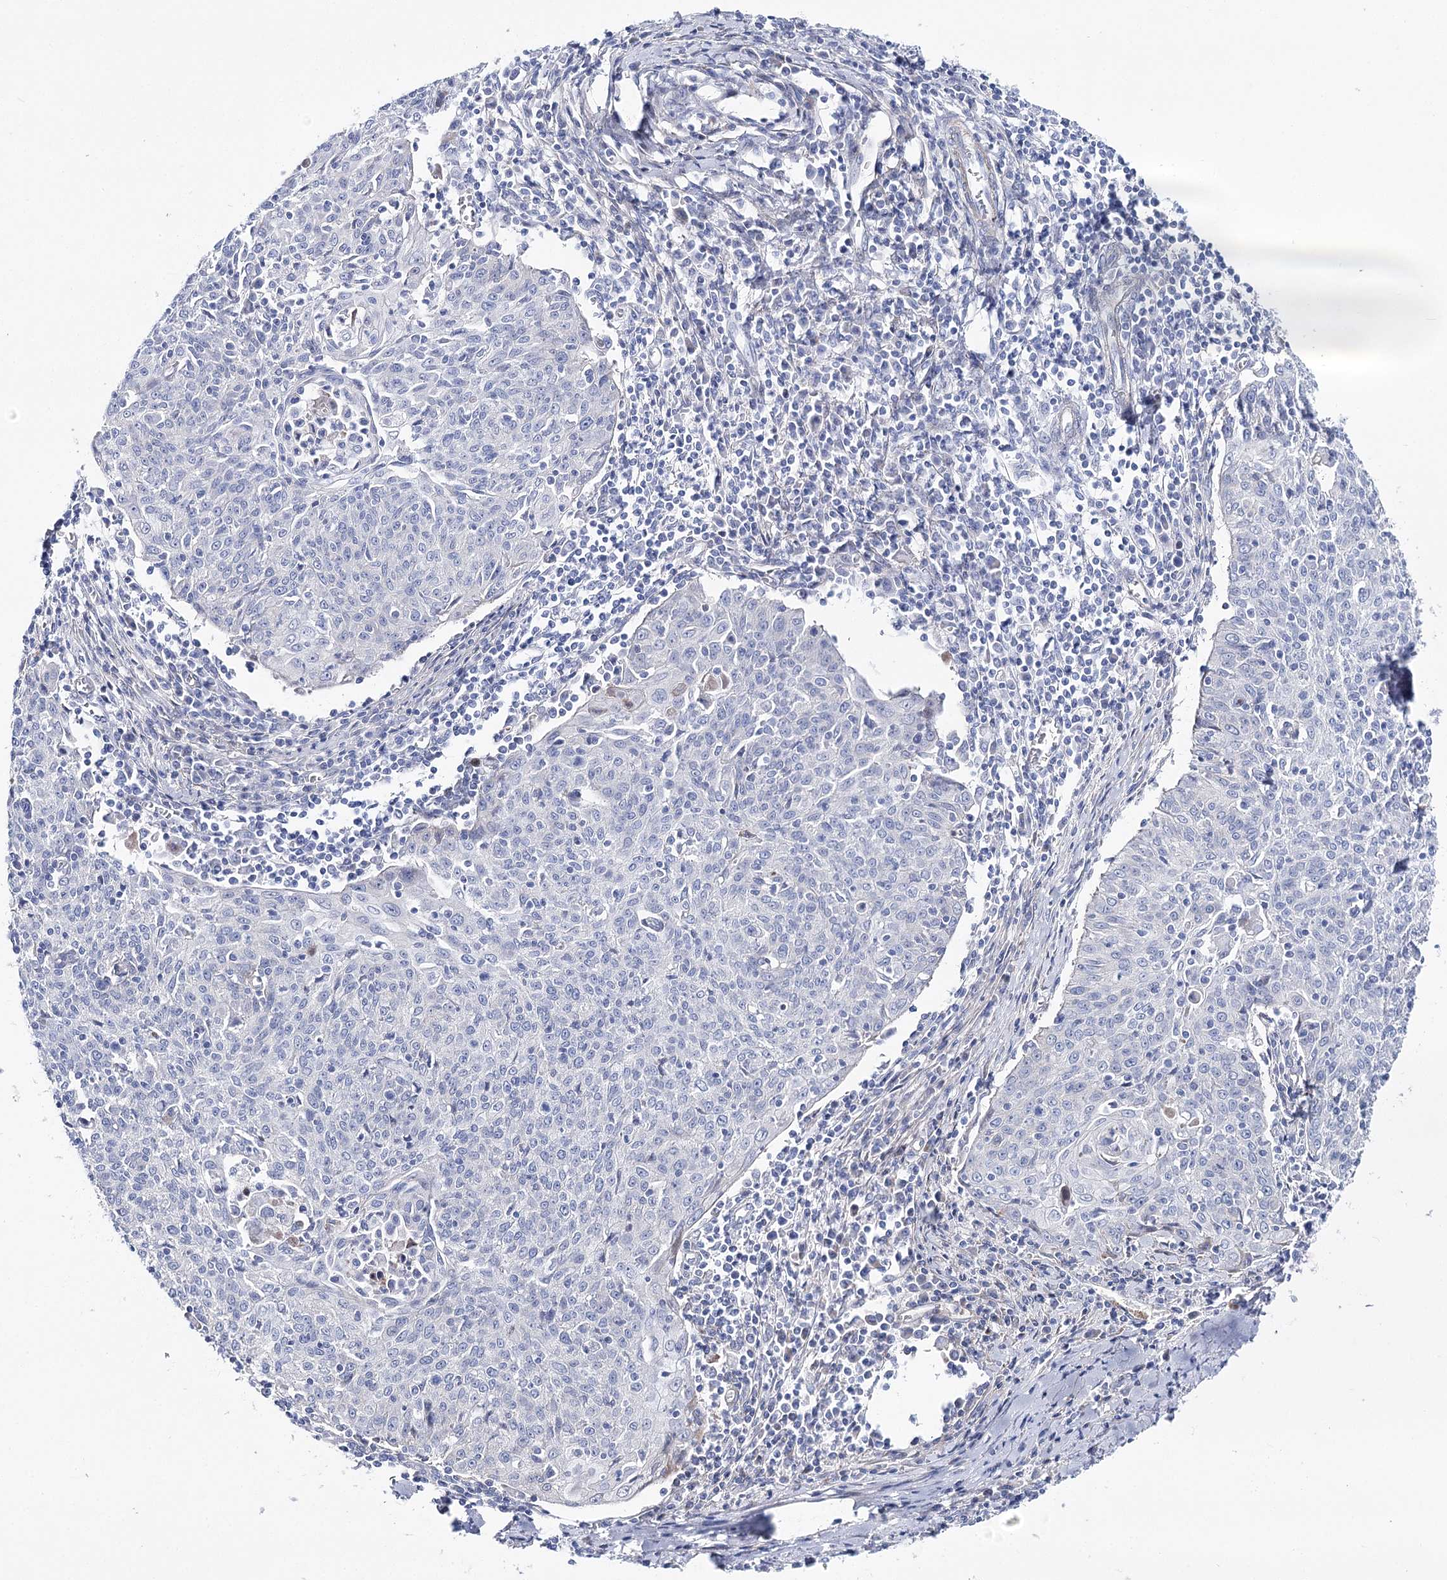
{"staining": {"intensity": "negative", "quantity": "none", "location": "none"}, "tissue": "cervical cancer", "cell_type": "Tumor cells", "image_type": "cancer", "snomed": [{"axis": "morphology", "description": "Squamous cell carcinoma, NOS"}, {"axis": "topography", "description": "Cervix"}], "caption": "Cervical cancer (squamous cell carcinoma) stained for a protein using IHC reveals no expression tumor cells.", "gene": "ANKRD23", "patient": {"sex": "female", "age": 48}}